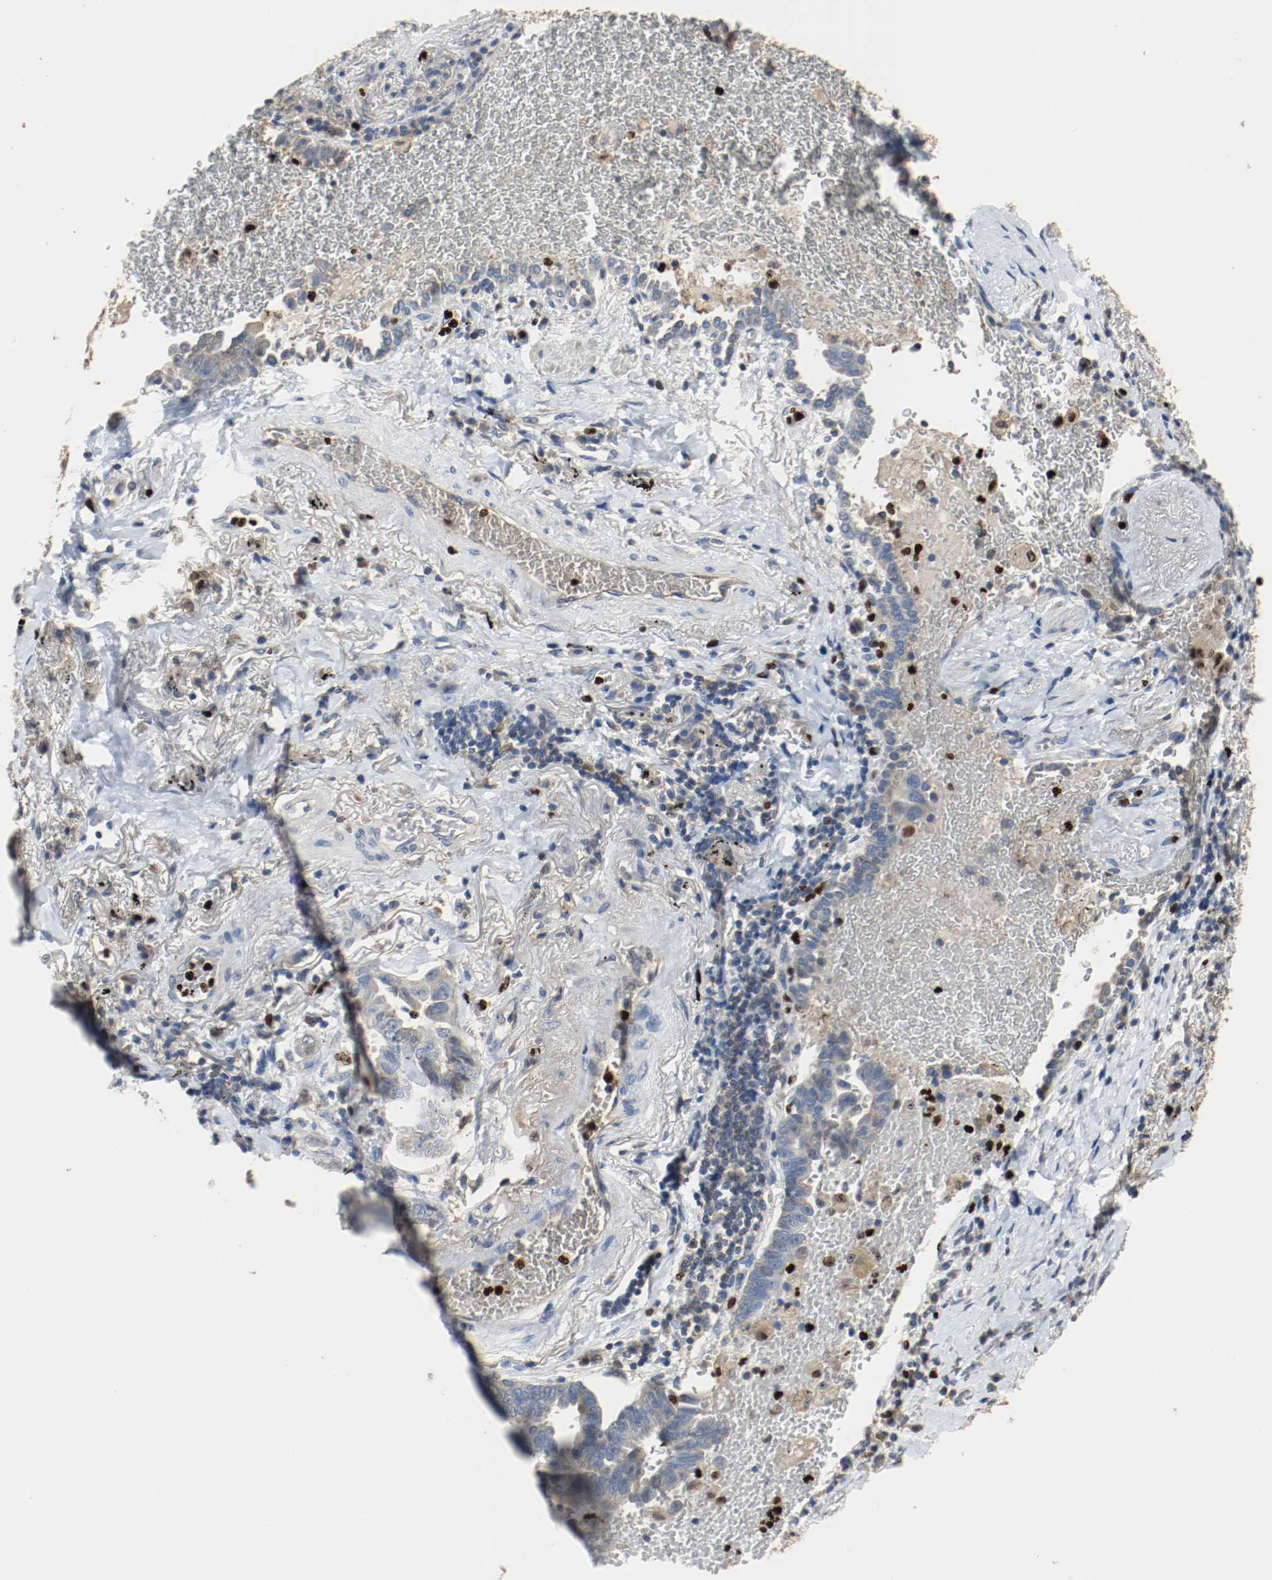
{"staining": {"intensity": "weak", "quantity": "<25%", "location": "cytoplasmic/membranous"}, "tissue": "lung cancer", "cell_type": "Tumor cells", "image_type": "cancer", "snomed": [{"axis": "morphology", "description": "Adenocarcinoma, NOS"}, {"axis": "topography", "description": "Lung"}], "caption": "This is a photomicrograph of IHC staining of lung cancer, which shows no positivity in tumor cells.", "gene": "BLK", "patient": {"sex": "female", "age": 64}}